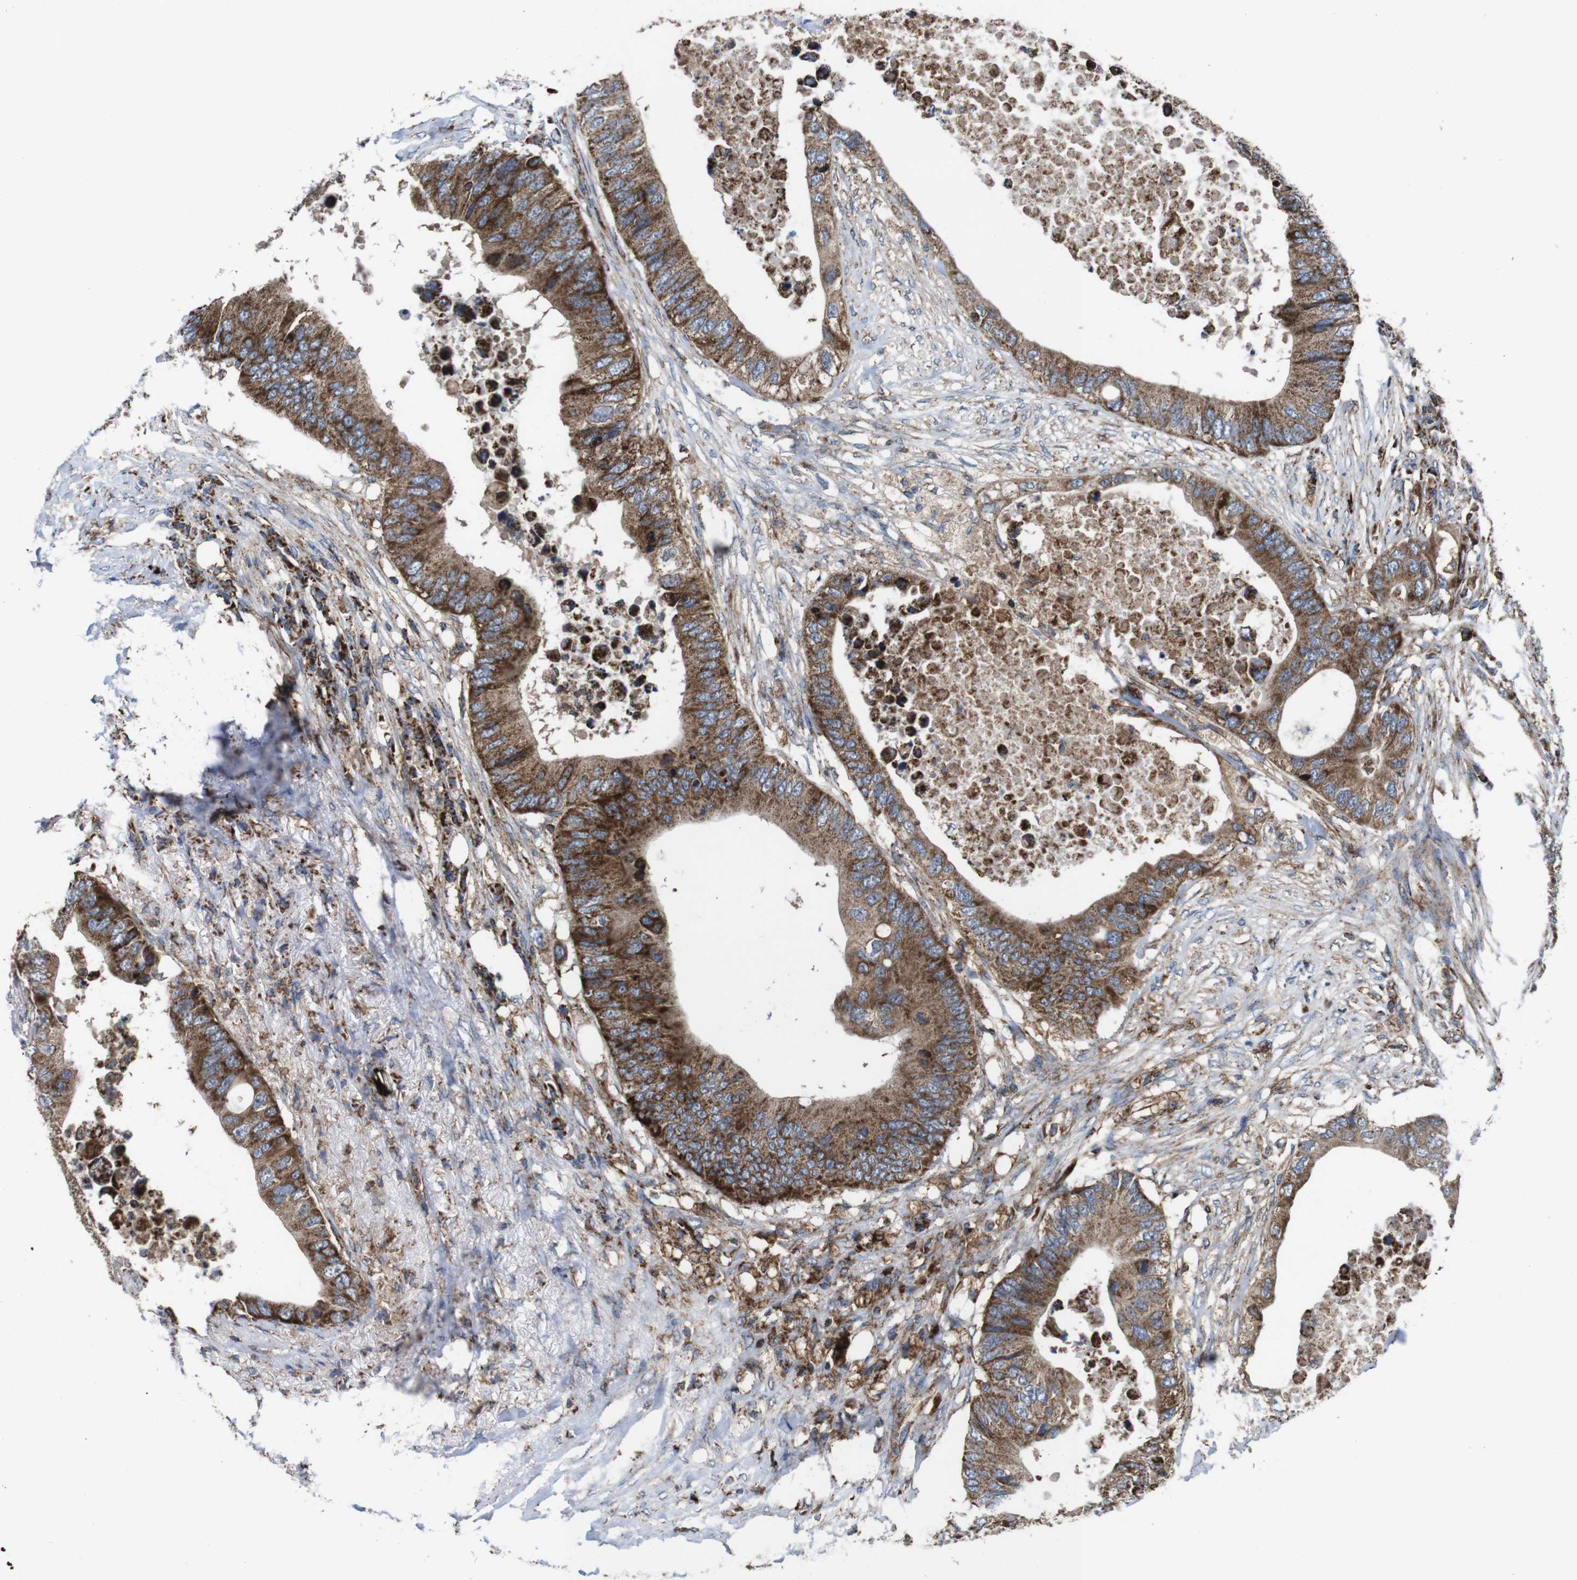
{"staining": {"intensity": "moderate", "quantity": ">75%", "location": "cytoplasmic/membranous"}, "tissue": "colorectal cancer", "cell_type": "Tumor cells", "image_type": "cancer", "snomed": [{"axis": "morphology", "description": "Adenocarcinoma, NOS"}, {"axis": "topography", "description": "Colon"}], "caption": "Immunohistochemistry micrograph of neoplastic tissue: human colorectal adenocarcinoma stained using IHC exhibits medium levels of moderate protein expression localized specifically in the cytoplasmic/membranous of tumor cells, appearing as a cytoplasmic/membranous brown color.", "gene": "HK1", "patient": {"sex": "male", "age": 71}}